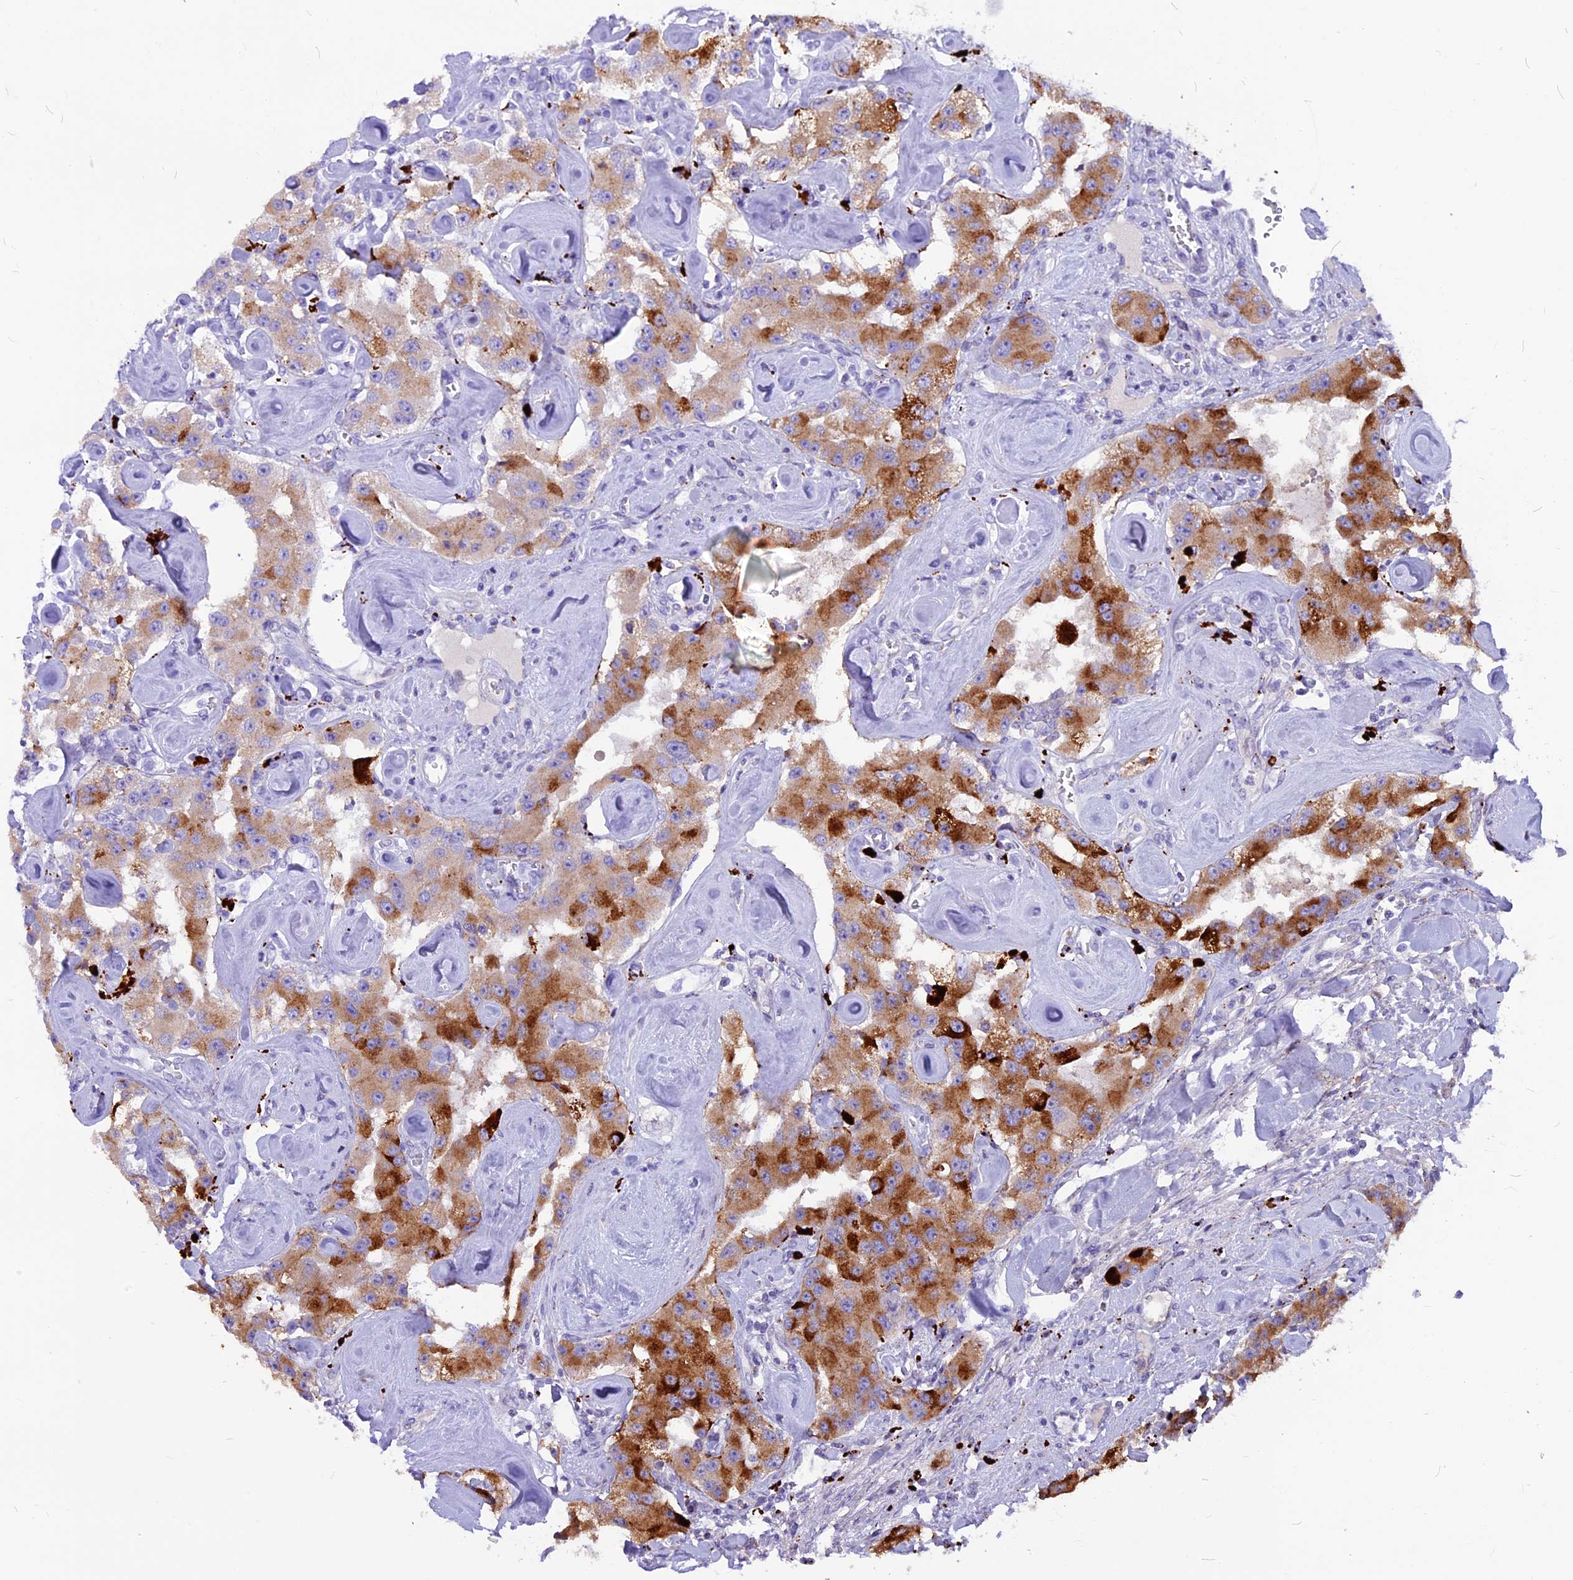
{"staining": {"intensity": "strong", "quantity": "25%-75%", "location": "cytoplasmic/membranous"}, "tissue": "carcinoid", "cell_type": "Tumor cells", "image_type": "cancer", "snomed": [{"axis": "morphology", "description": "Carcinoid, malignant, NOS"}, {"axis": "topography", "description": "Pancreas"}], "caption": "This image shows carcinoid (malignant) stained with immunohistochemistry (IHC) to label a protein in brown. The cytoplasmic/membranous of tumor cells show strong positivity for the protein. Nuclei are counter-stained blue.", "gene": "THRSP", "patient": {"sex": "male", "age": 41}}